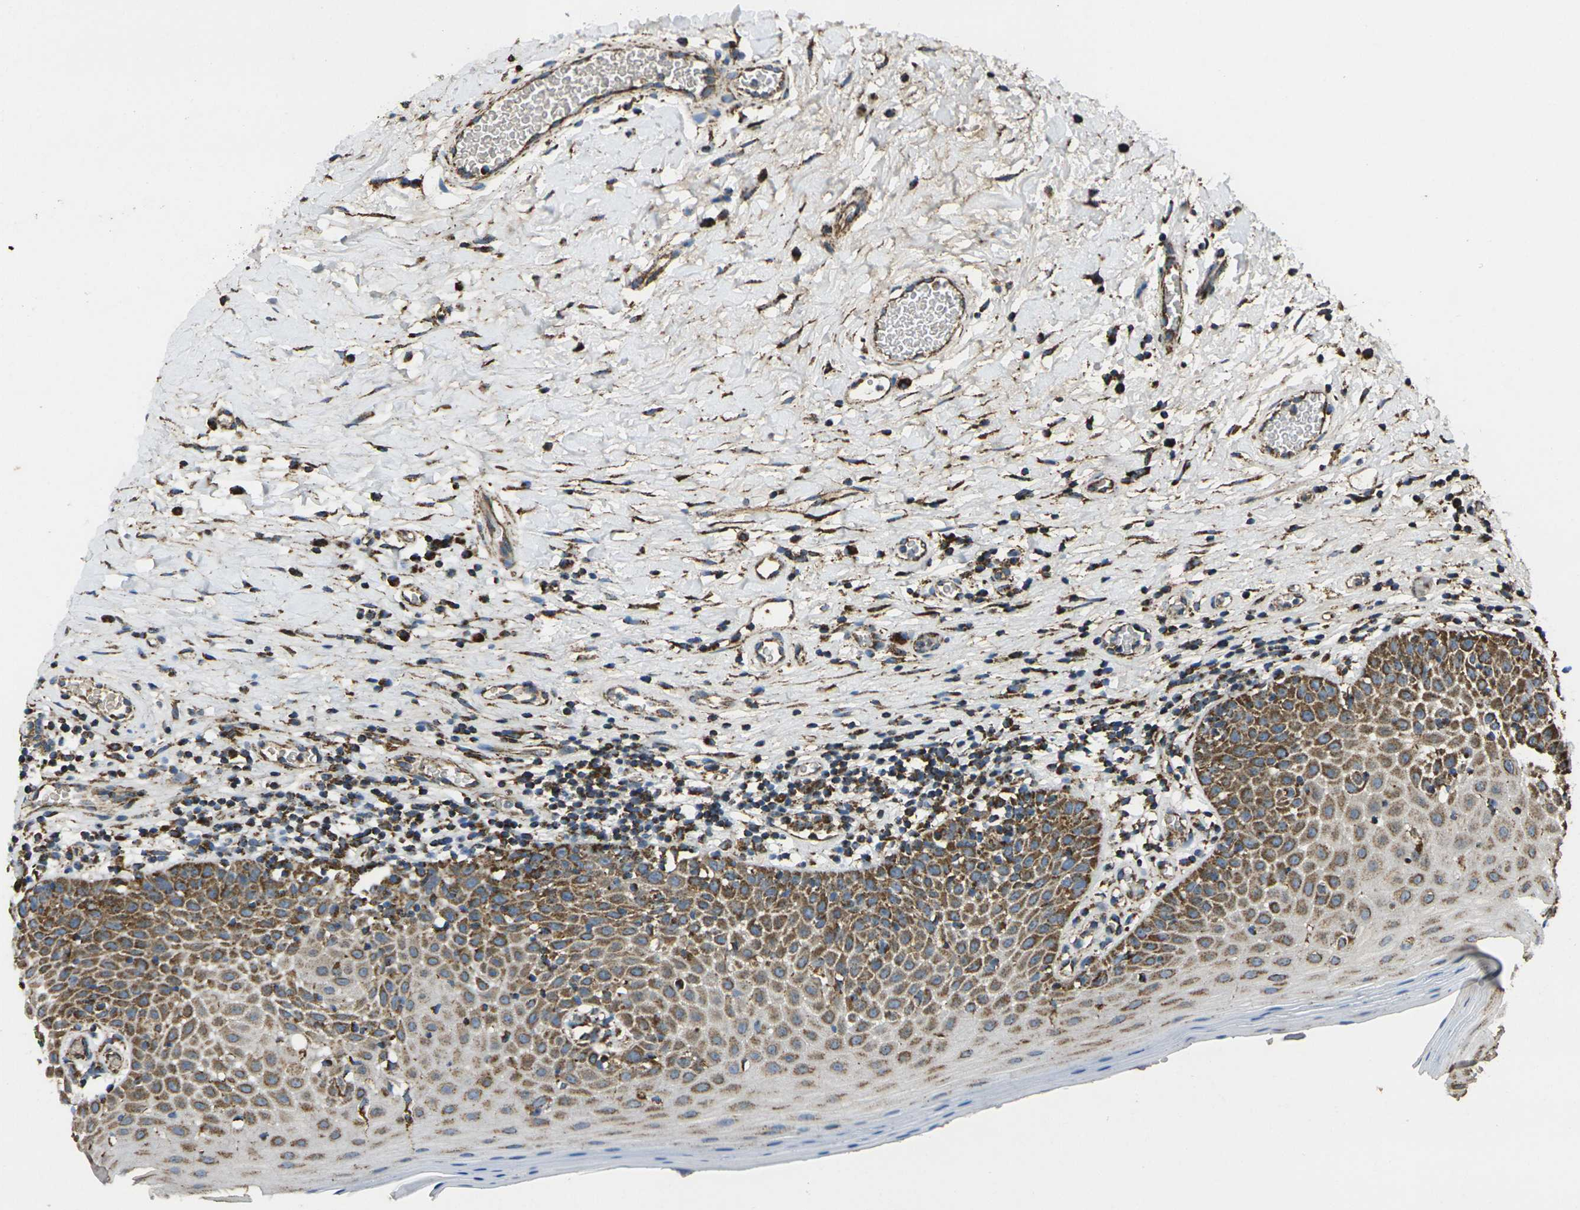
{"staining": {"intensity": "moderate", "quantity": "25%-75%", "location": "cytoplasmic/membranous"}, "tissue": "oral mucosa", "cell_type": "Squamous epithelial cells", "image_type": "normal", "snomed": [{"axis": "morphology", "description": "Normal tissue, NOS"}, {"axis": "topography", "description": "Skeletal muscle"}, {"axis": "topography", "description": "Oral tissue"}], "caption": "This image reveals unremarkable oral mucosa stained with immunohistochemistry (IHC) to label a protein in brown. The cytoplasmic/membranous of squamous epithelial cells show moderate positivity for the protein. Nuclei are counter-stained blue.", "gene": "KLHL5", "patient": {"sex": "male", "age": 58}}